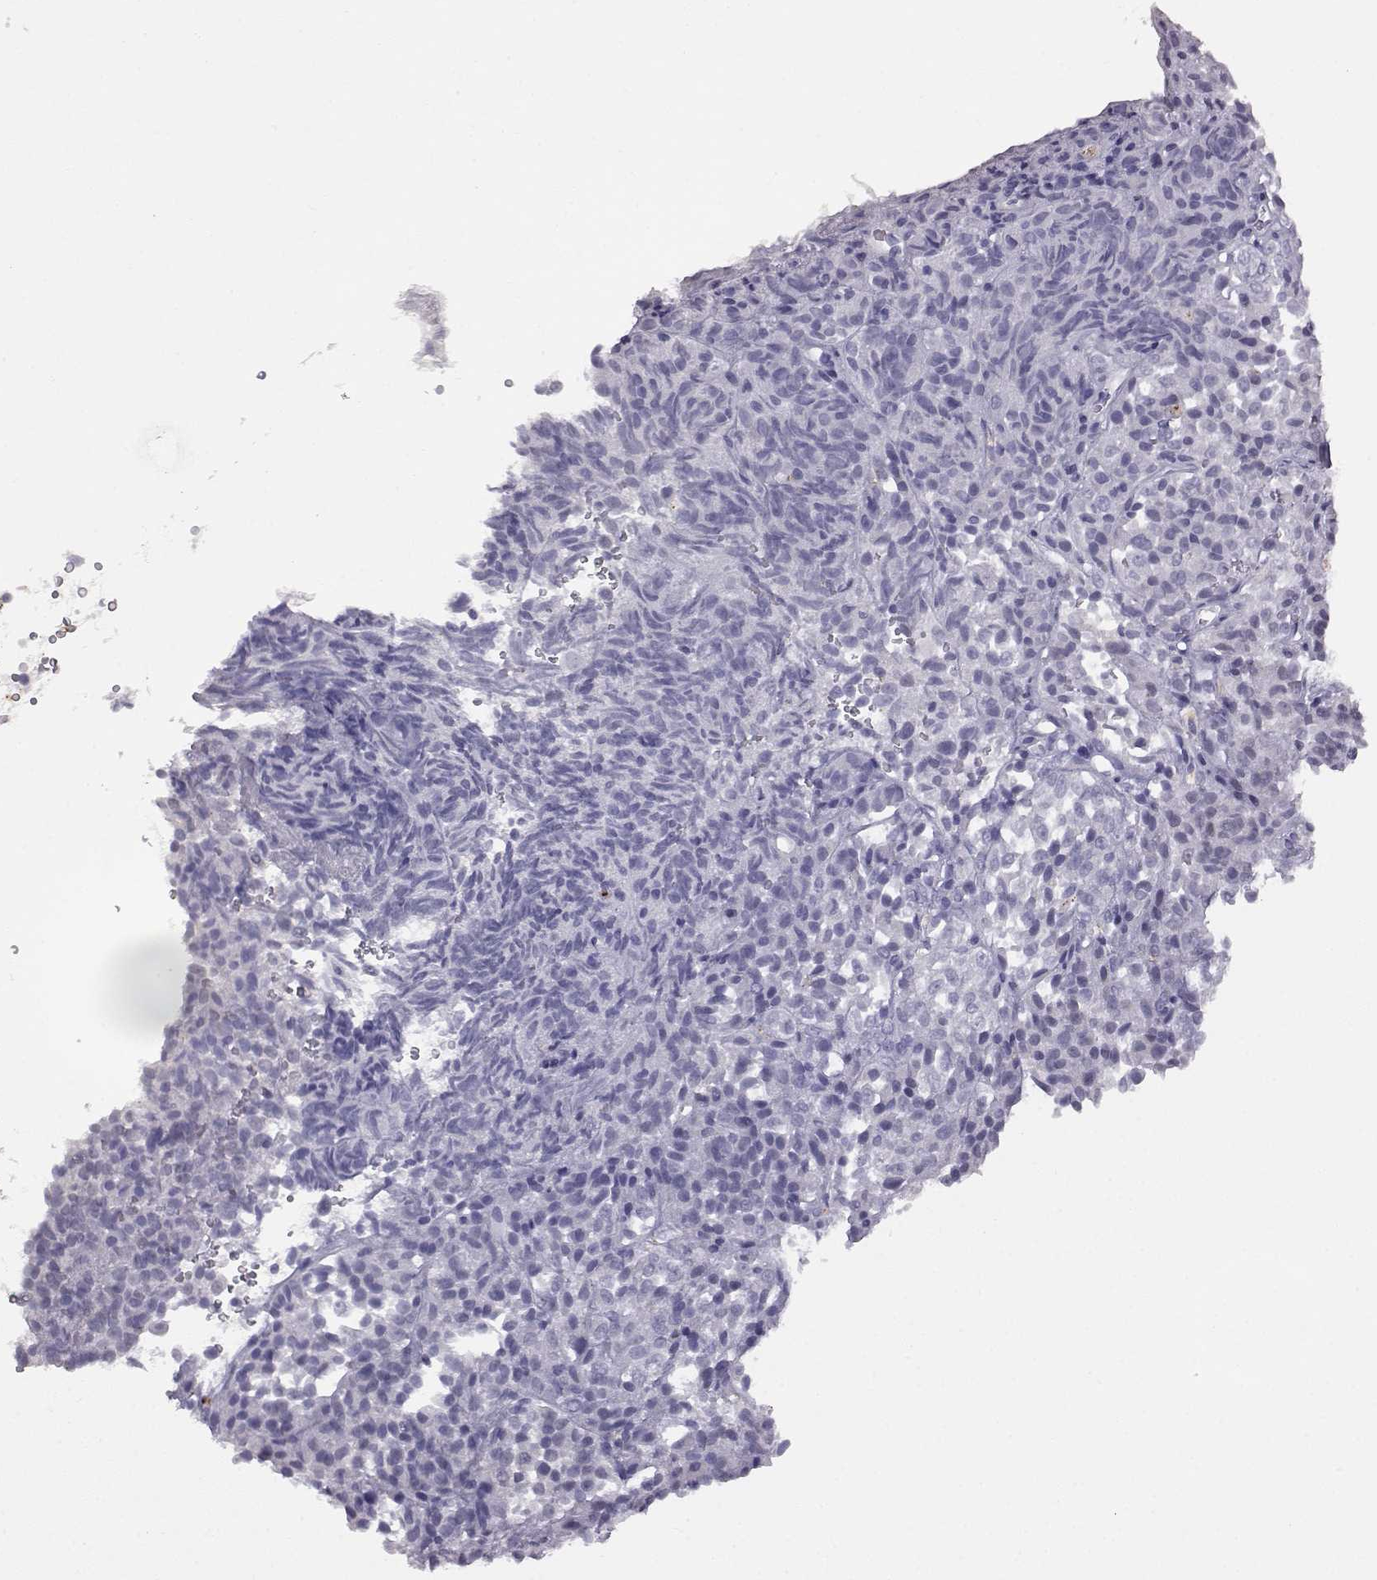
{"staining": {"intensity": "negative", "quantity": "none", "location": "none"}, "tissue": "melanoma", "cell_type": "Tumor cells", "image_type": "cancer", "snomed": [{"axis": "morphology", "description": "Malignant melanoma, Metastatic site"}, {"axis": "topography", "description": "Brain"}], "caption": "IHC micrograph of human melanoma stained for a protein (brown), which displays no staining in tumor cells.", "gene": "VGF", "patient": {"sex": "female", "age": 56}}